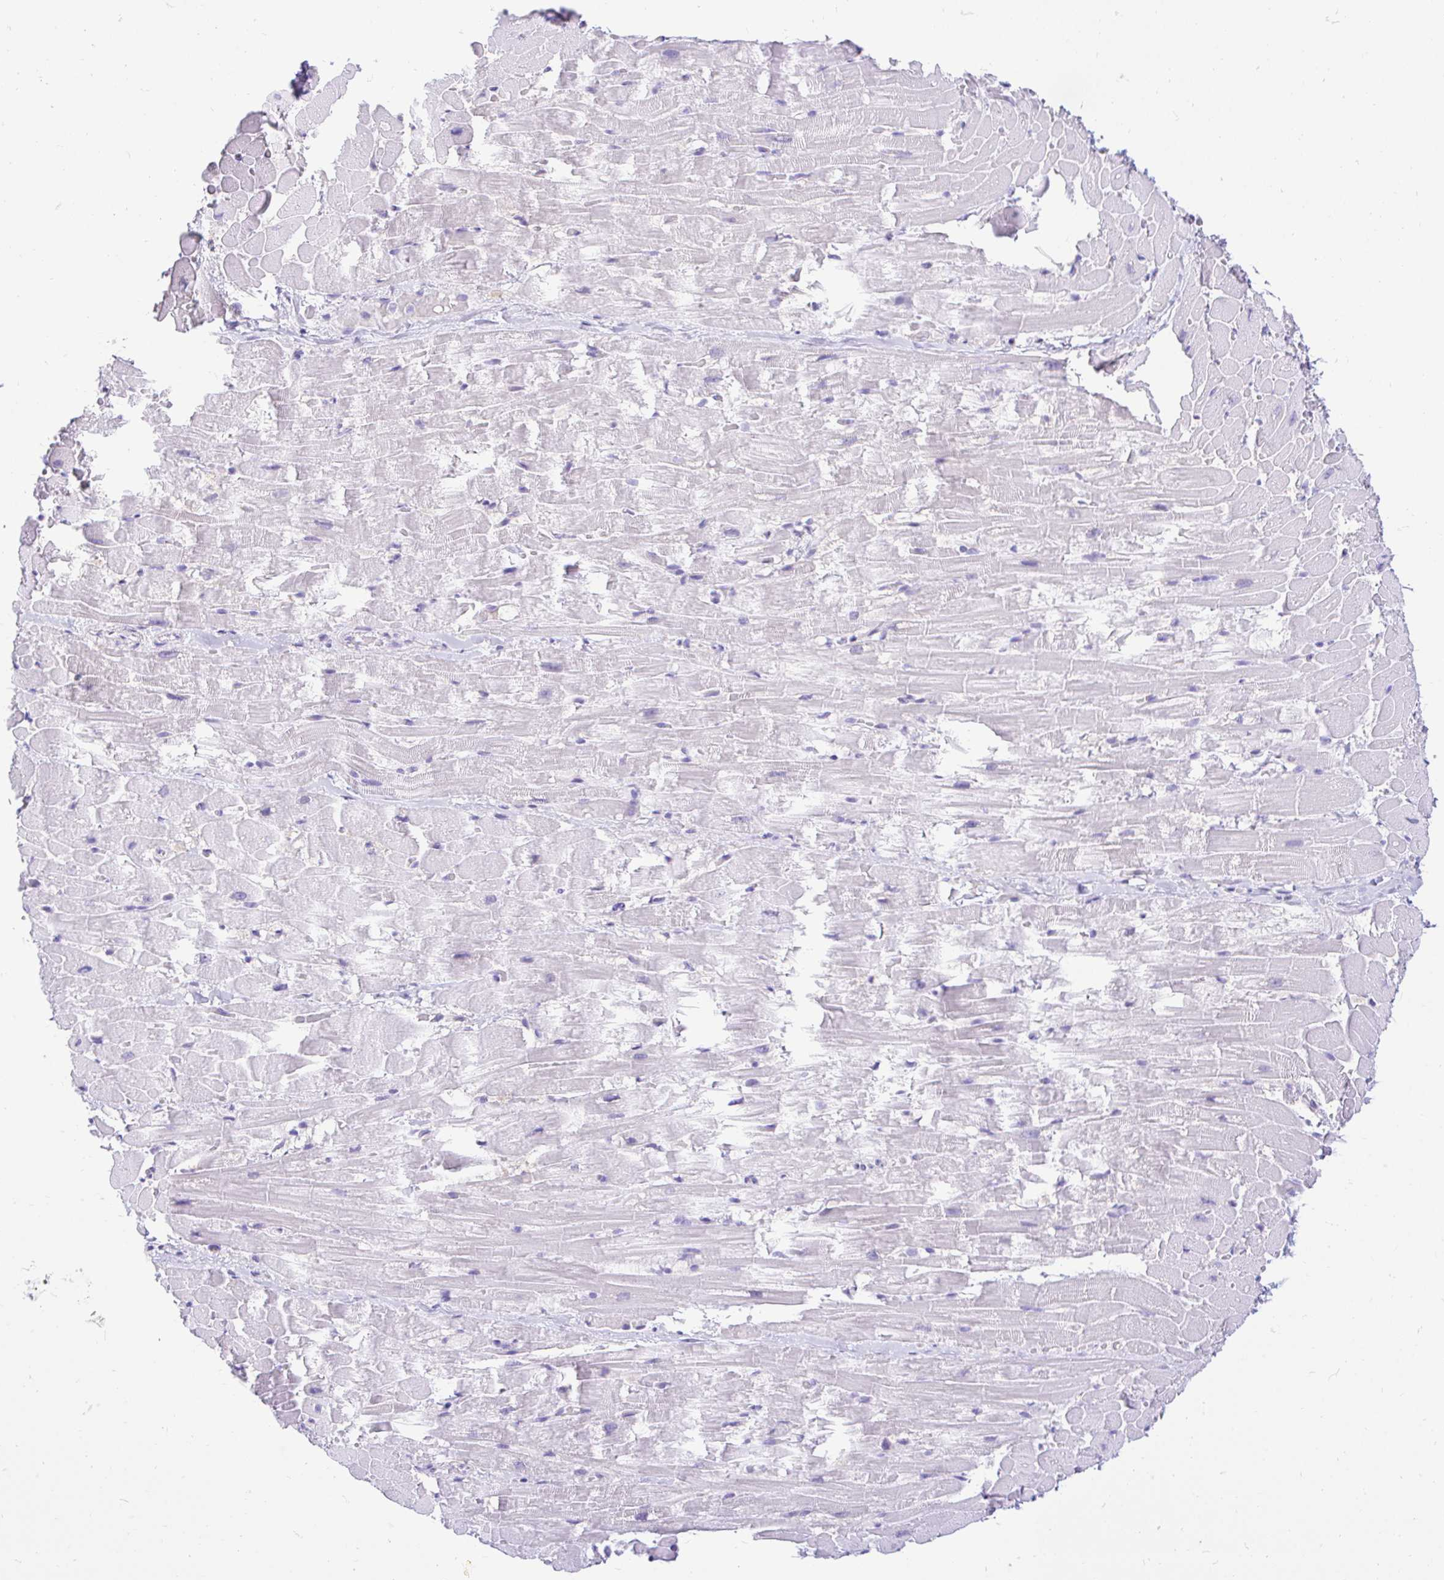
{"staining": {"intensity": "negative", "quantity": "none", "location": "none"}, "tissue": "heart muscle", "cell_type": "Cardiomyocytes", "image_type": "normal", "snomed": [{"axis": "morphology", "description": "Normal tissue, NOS"}, {"axis": "topography", "description": "Heart"}], "caption": "Immunohistochemistry (IHC) of unremarkable human heart muscle reveals no staining in cardiomyocytes.", "gene": "FATE1", "patient": {"sex": "male", "age": 37}}